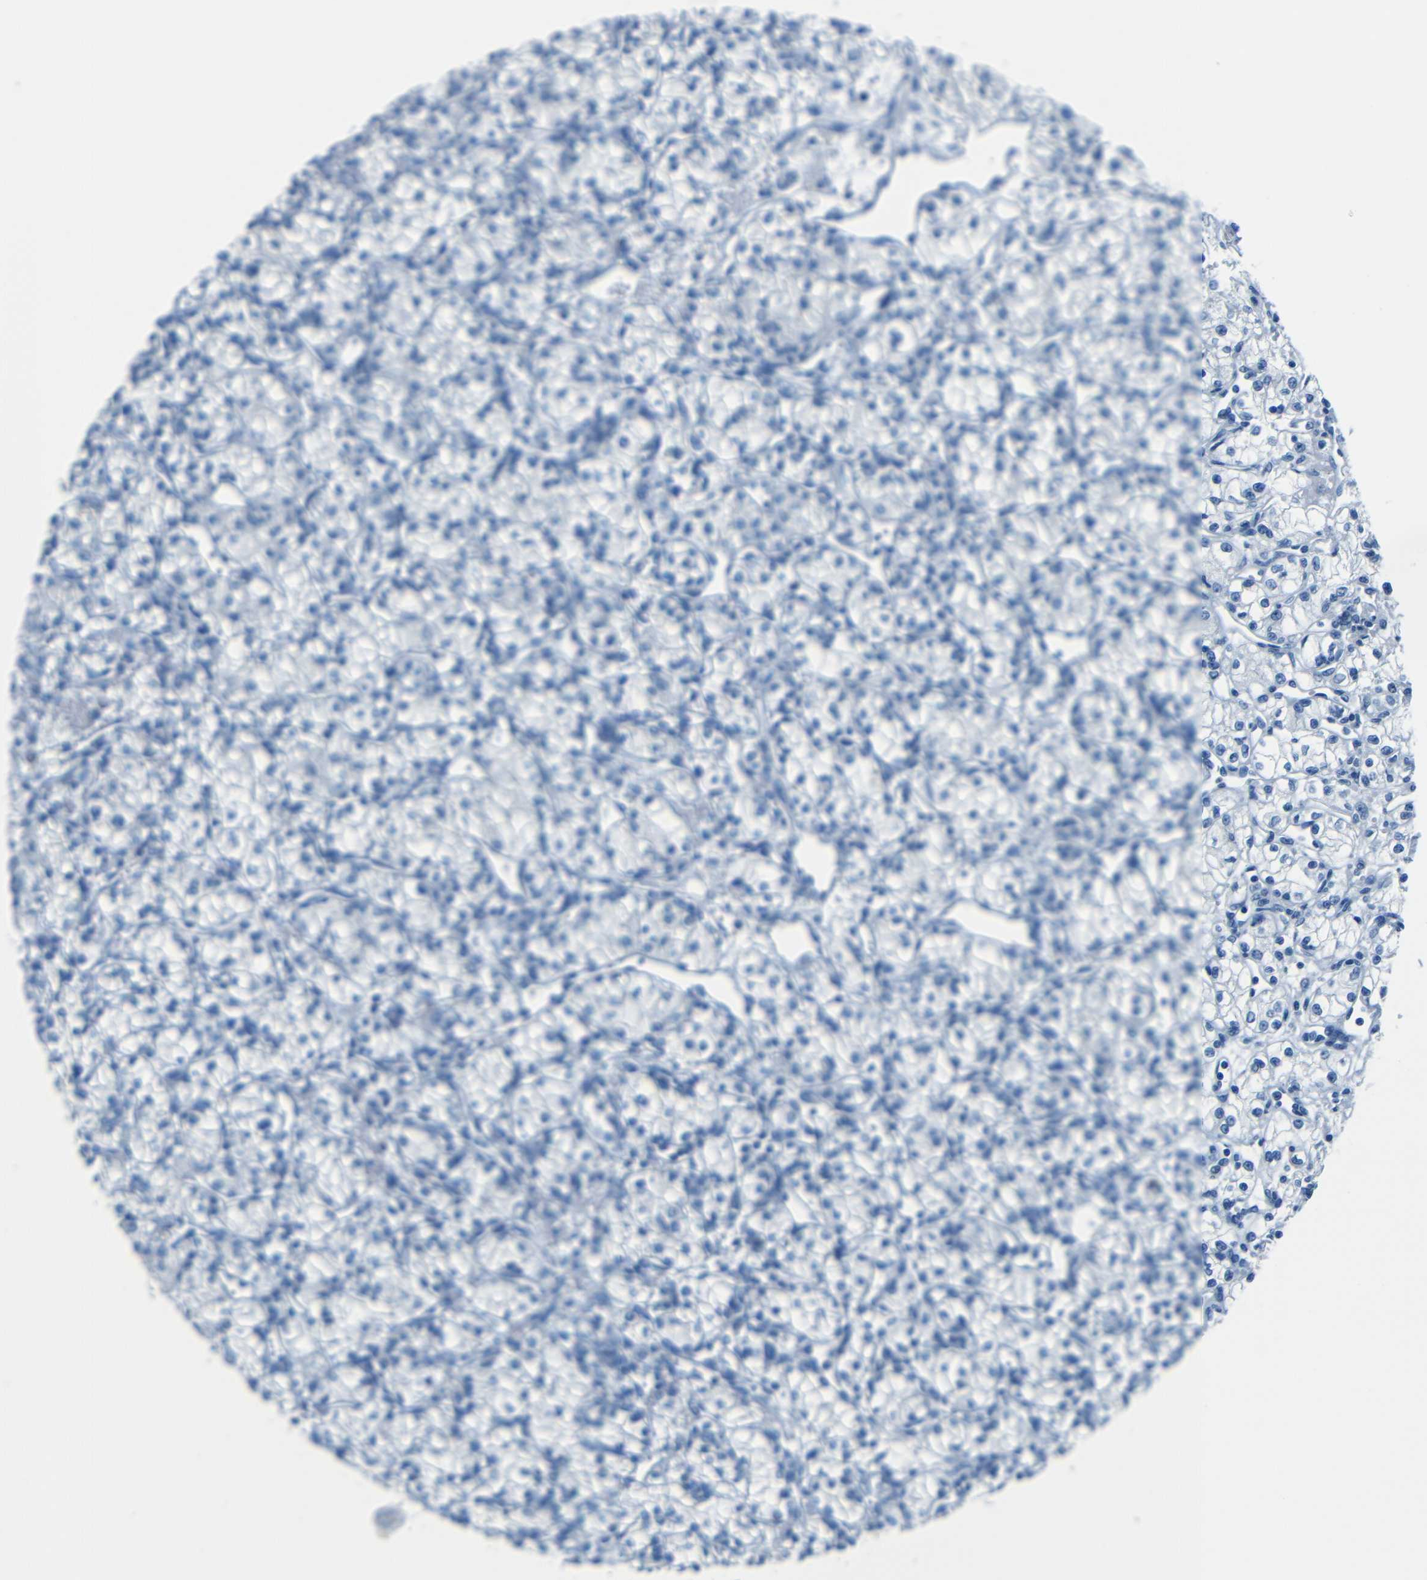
{"staining": {"intensity": "negative", "quantity": "none", "location": "none"}, "tissue": "renal cancer", "cell_type": "Tumor cells", "image_type": "cancer", "snomed": [{"axis": "morphology", "description": "Normal tissue, NOS"}, {"axis": "morphology", "description": "Adenocarcinoma, NOS"}, {"axis": "topography", "description": "Kidney"}], "caption": "Tumor cells are negative for protein expression in human renal adenocarcinoma.", "gene": "FBN2", "patient": {"sex": "male", "age": 59}}